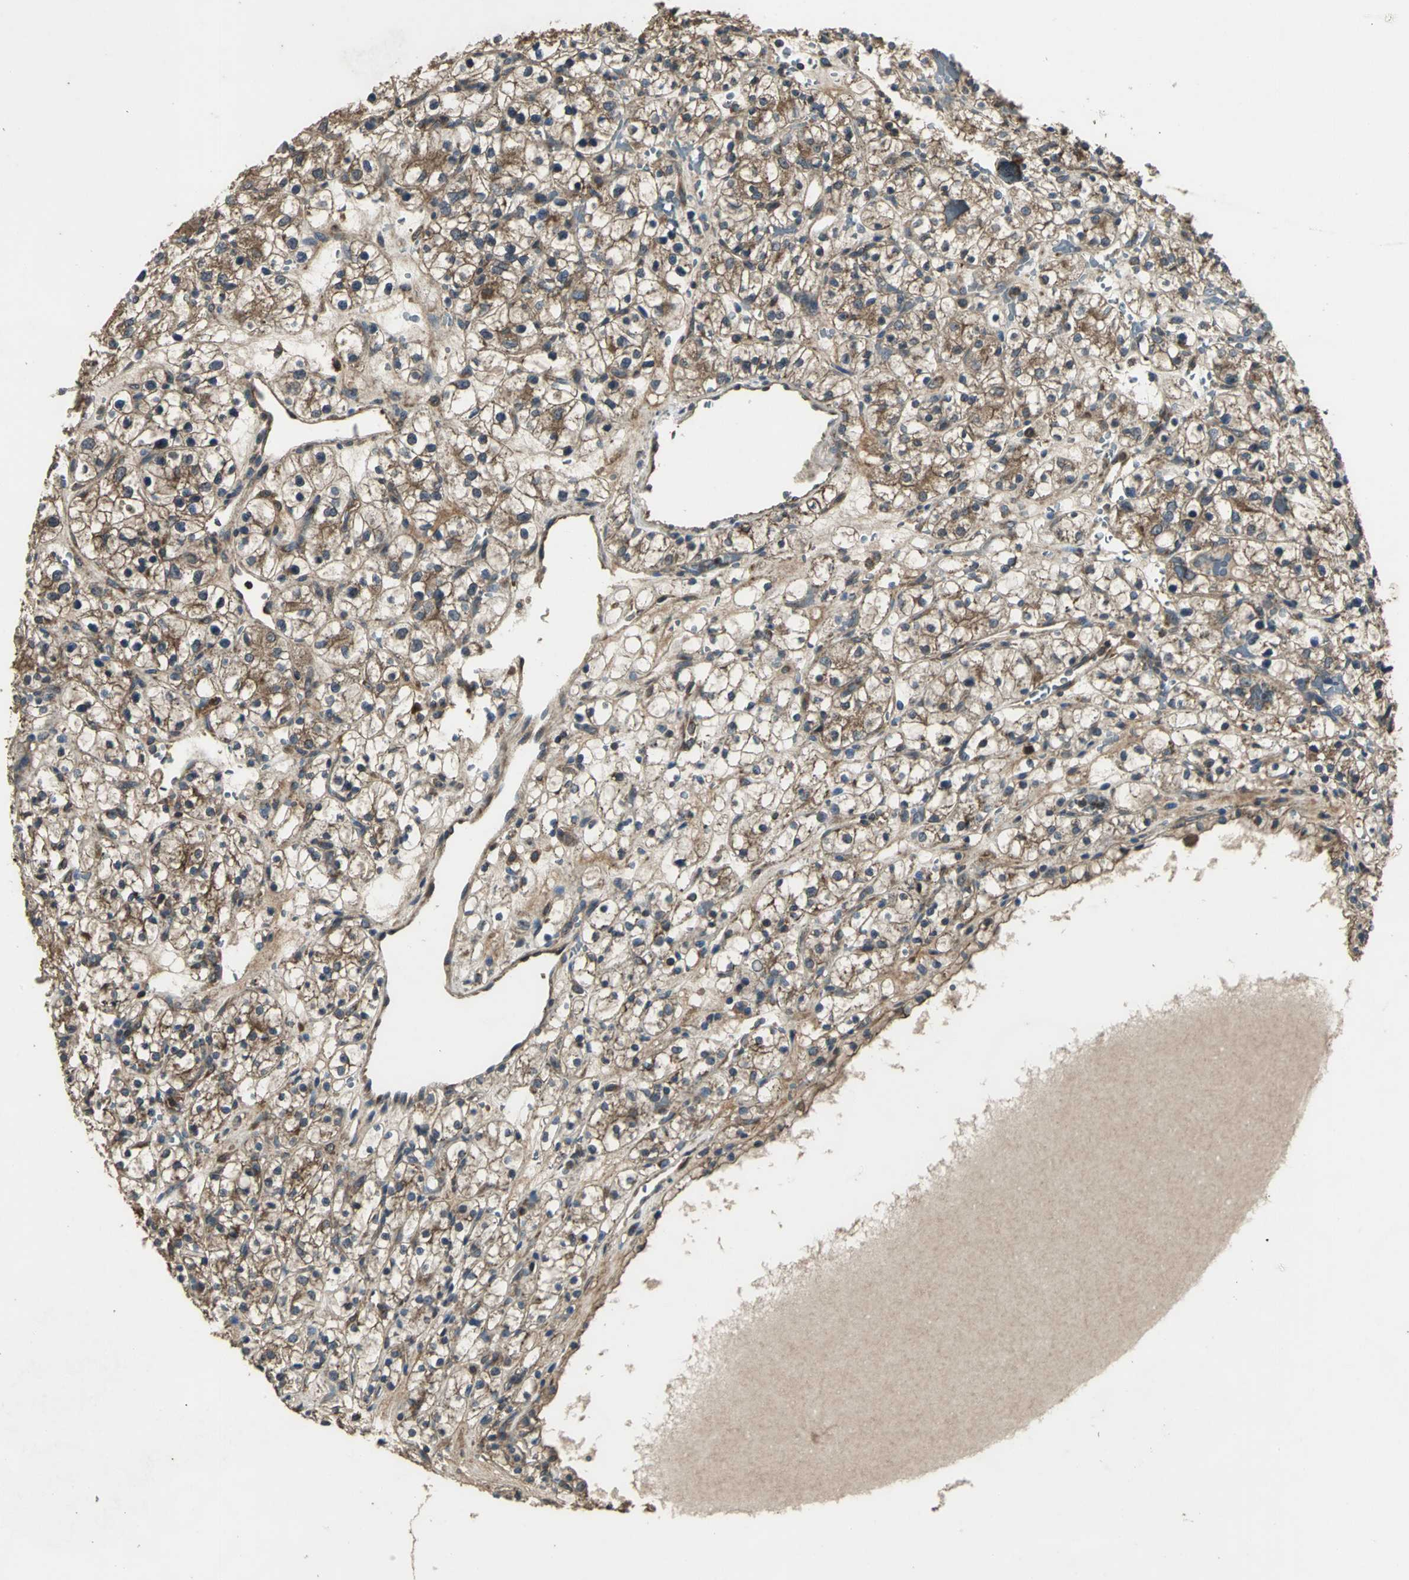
{"staining": {"intensity": "moderate", "quantity": ">75%", "location": "cytoplasmic/membranous"}, "tissue": "renal cancer", "cell_type": "Tumor cells", "image_type": "cancer", "snomed": [{"axis": "morphology", "description": "Adenocarcinoma, NOS"}, {"axis": "topography", "description": "Kidney"}], "caption": "The image exhibits staining of adenocarcinoma (renal), revealing moderate cytoplasmic/membranous protein positivity (brown color) within tumor cells. Immunohistochemistry stains the protein in brown and the nuclei are stained blue.", "gene": "IRF3", "patient": {"sex": "female", "age": 60}}